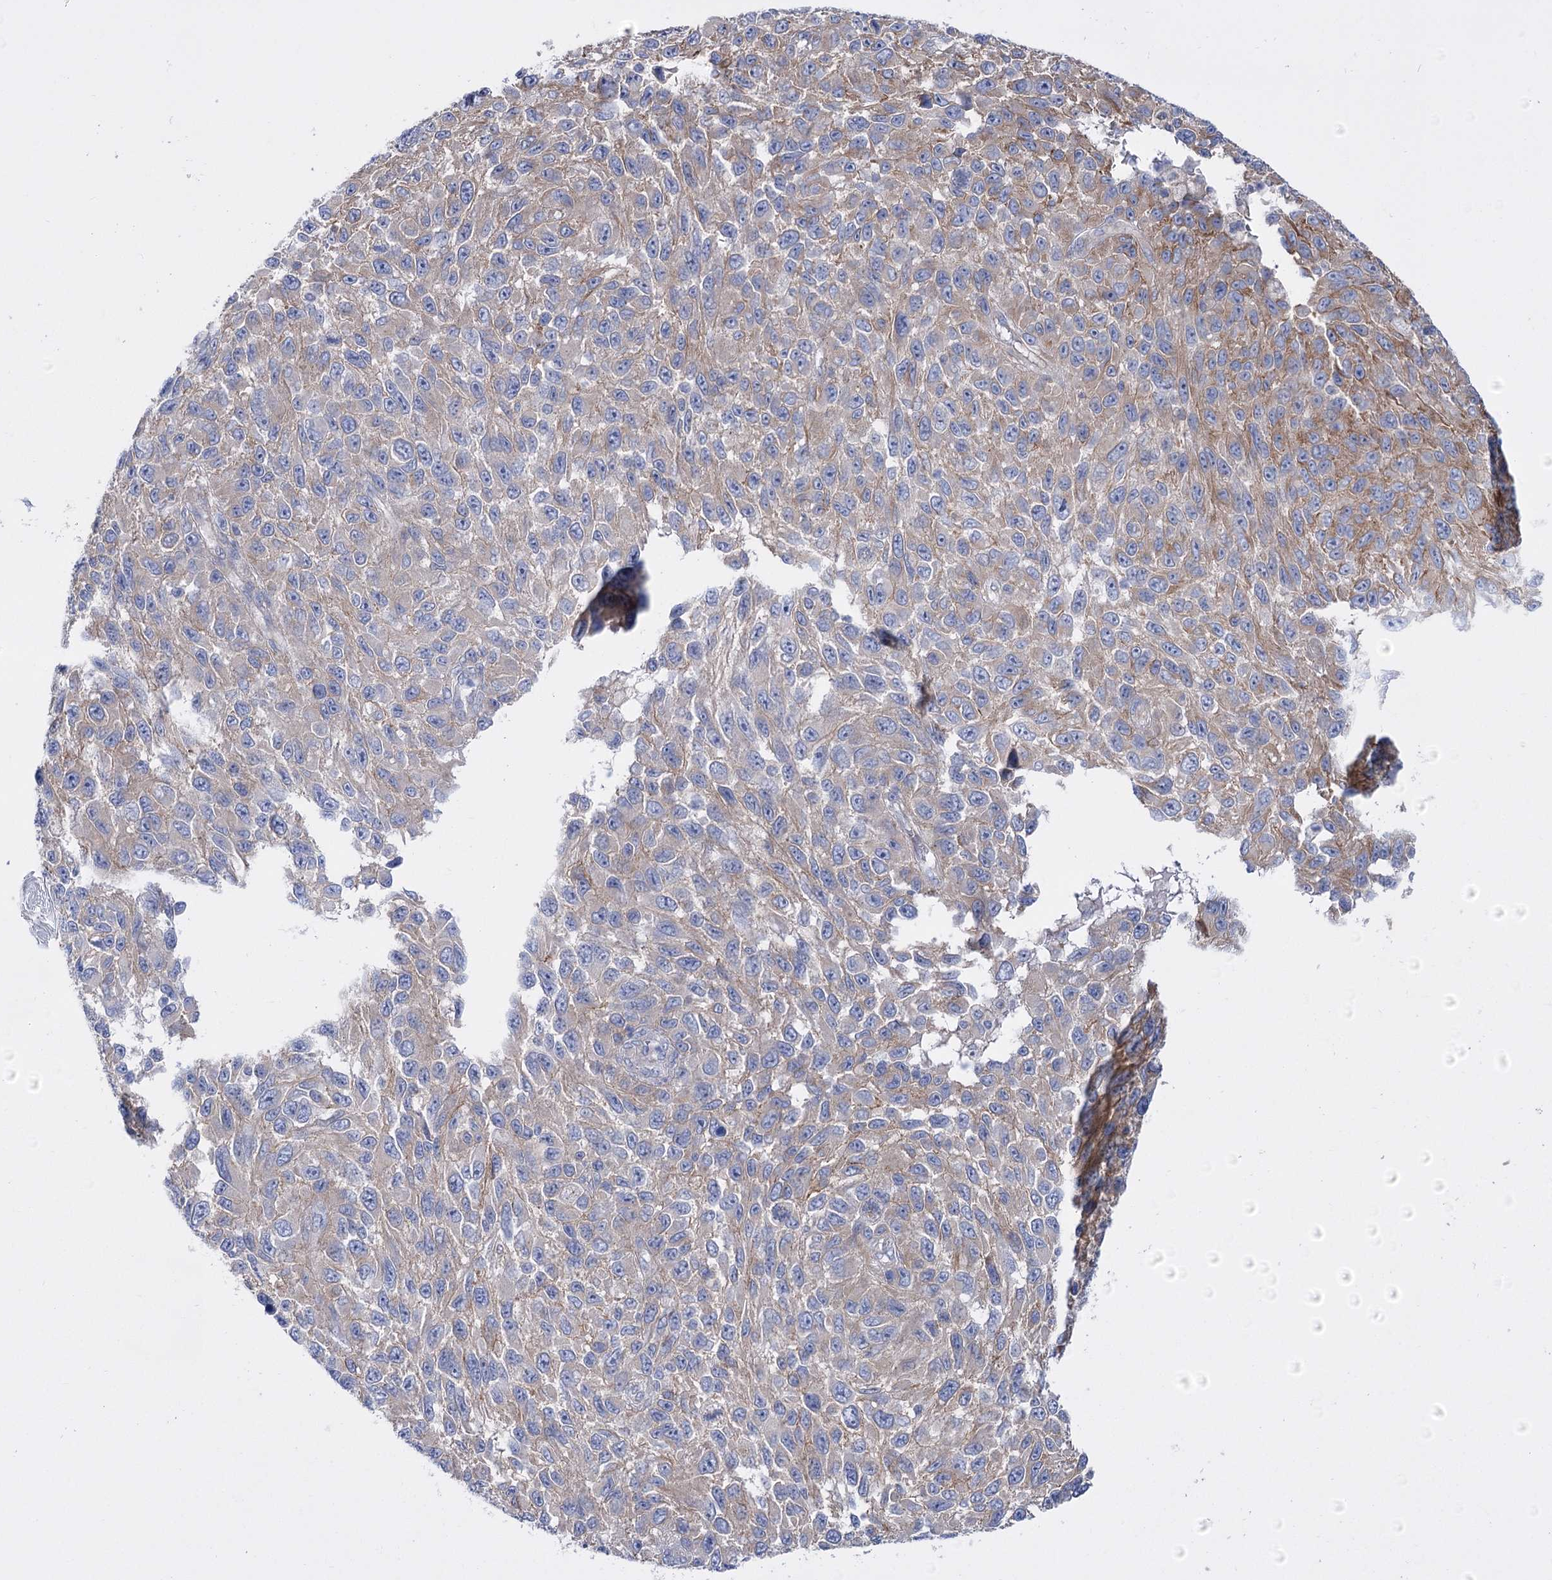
{"staining": {"intensity": "weak", "quantity": "<25%", "location": "cytoplasmic/membranous"}, "tissue": "melanoma", "cell_type": "Tumor cells", "image_type": "cancer", "snomed": [{"axis": "morphology", "description": "Malignant melanoma, NOS"}, {"axis": "topography", "description": "Skin"}], "caption": "DAB immunohistochemical staining of human malignant melanoma demonstrates no significant staining in tumor cells.", "gene": "LRRC34", "patient": {"sex": "female", "age": 96}}